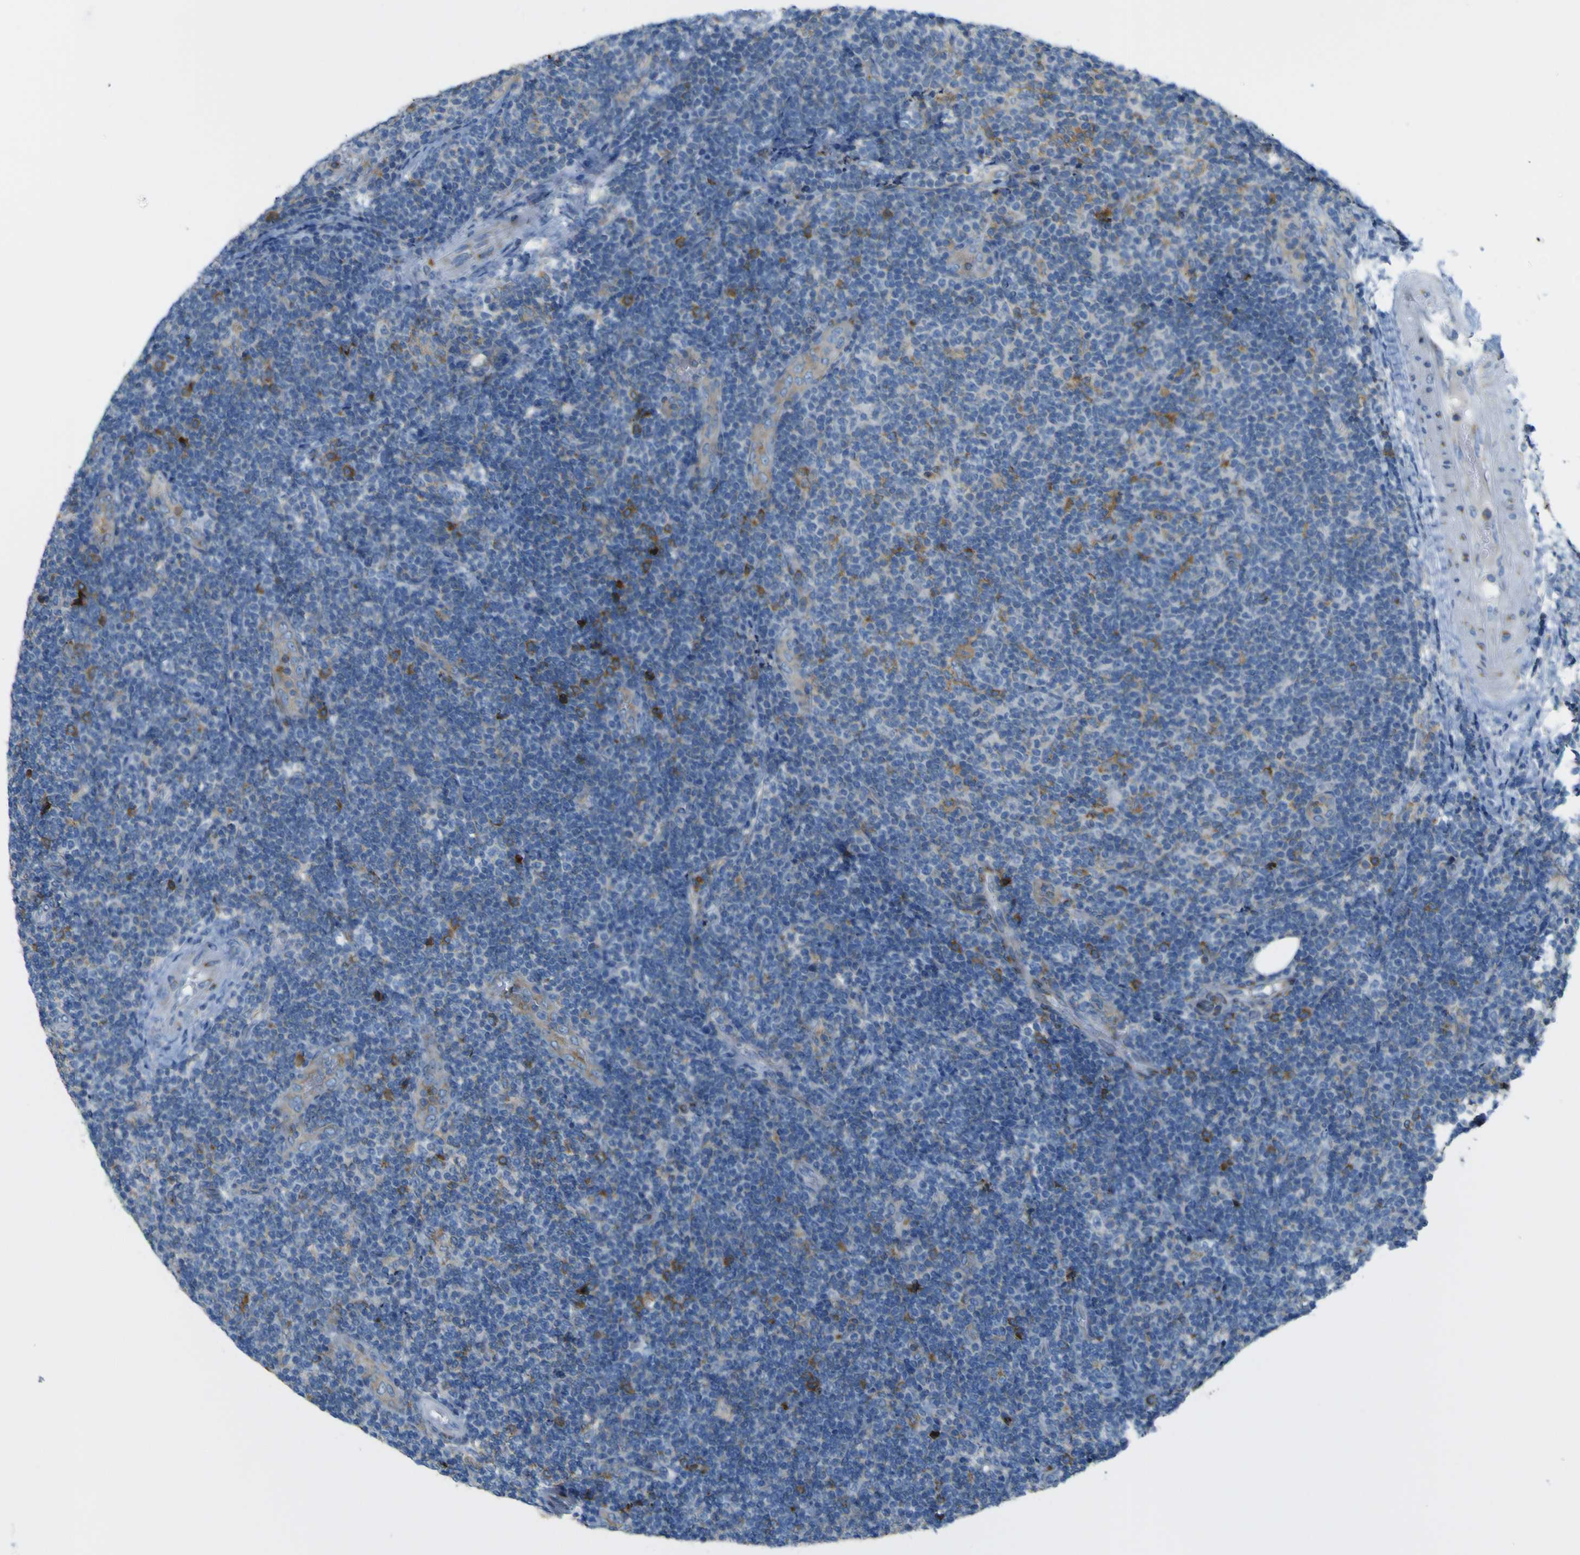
{"staining": {"intensity": "moderate", "quantity": "<25%", "location": "cytoplasmic/membranous"}, "tissue": "lymphoma", "cell_type": "Tumor cells", "image_type": "cancer", "snomed": [{"axis": "morphology", "description": "Malignant lymphoma, non-Hodgkin's type, Low grade"}, {"axis": "topography", "description": "Lymph node"}], "caption": "The photomicrograph exhibits staining of low-grade malignant lymphoma, non-Hodgkin's type, revealing moderate cytoplasmic/membranous protein positivity (brown color) within tumor cells.", "gene": "IGF2R", "patient": {"sex": "male", "age": 83}}